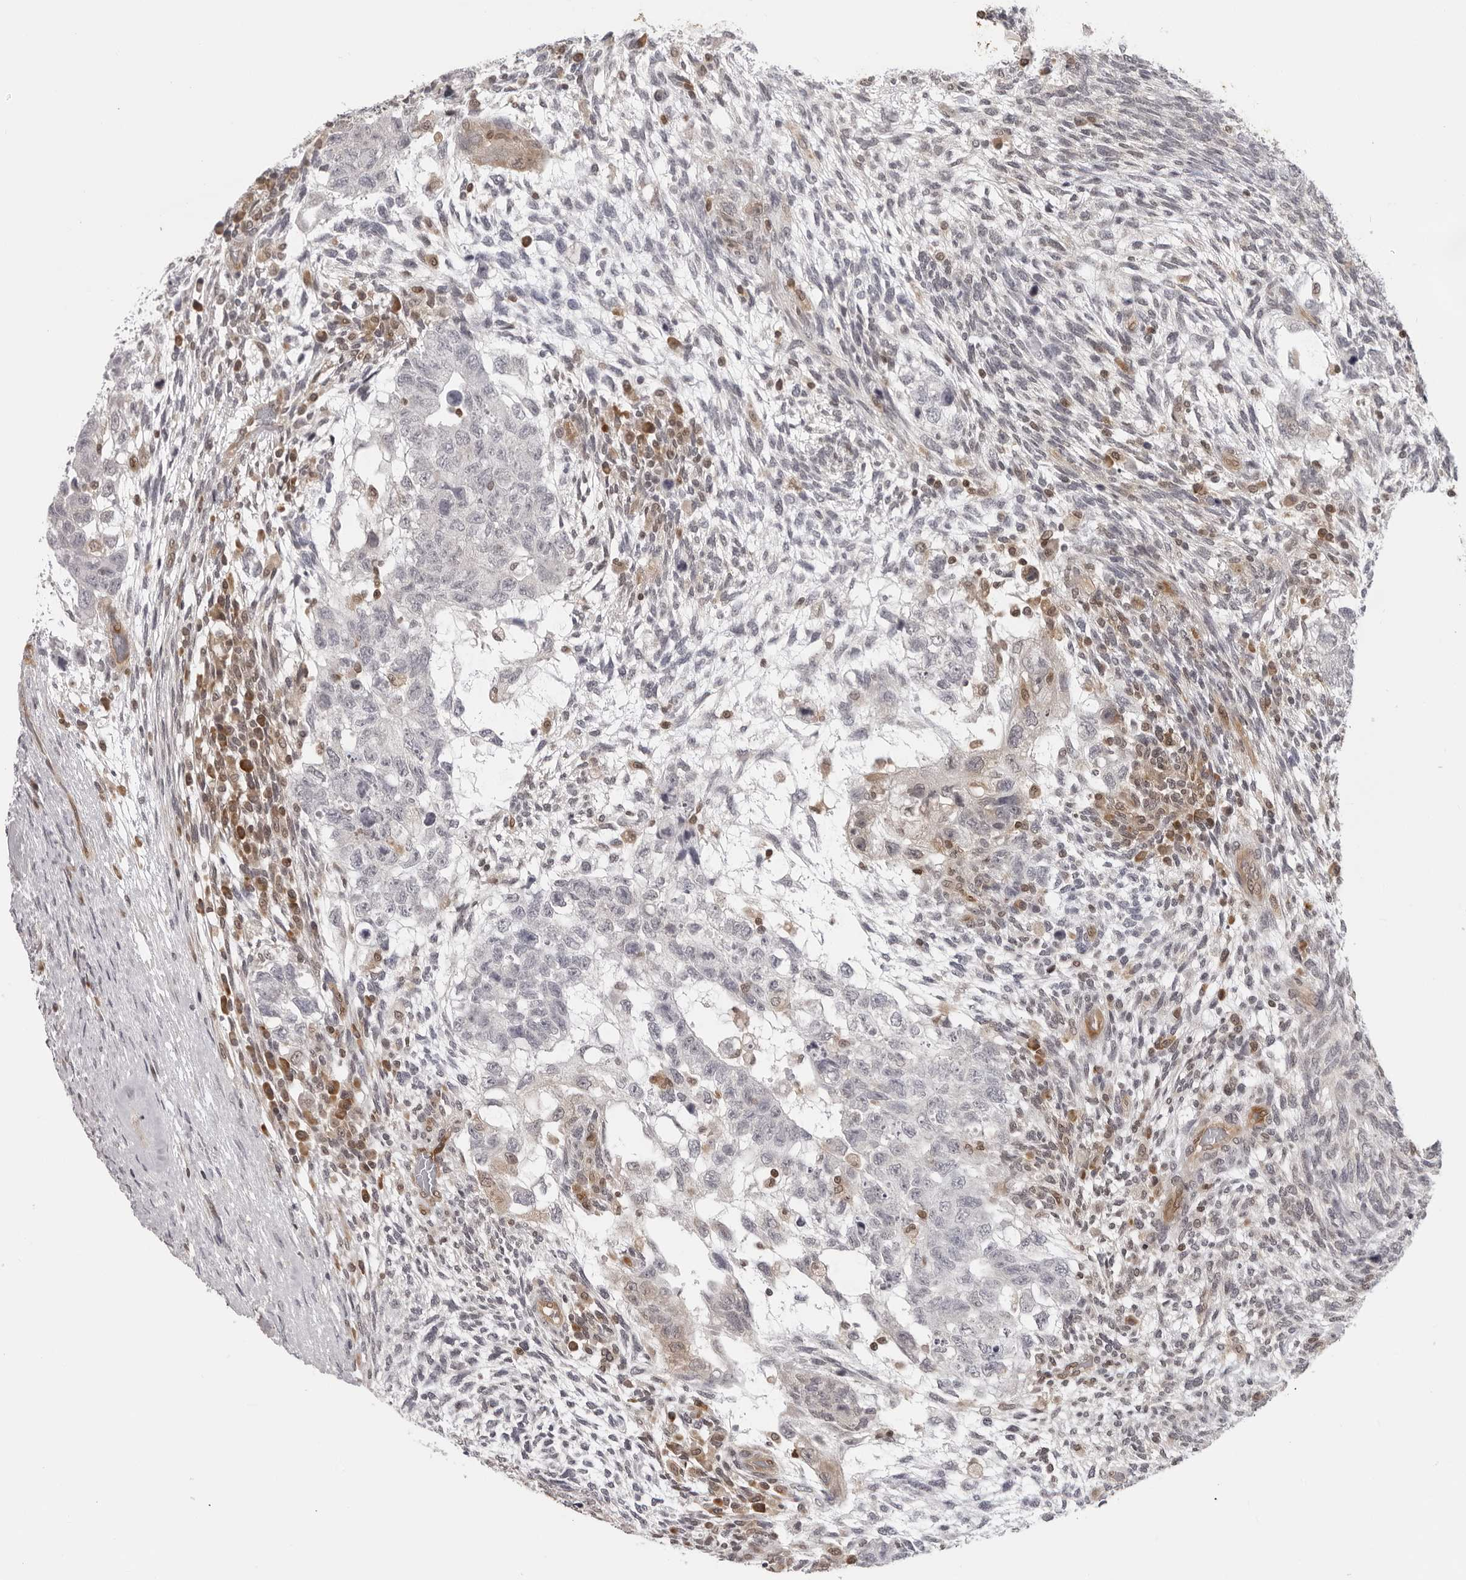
{"staining": {"intensity": "negative", "quantity": "none", "location": "none"}, "tissue": "testis cancer", "cell_type": "Tumor cells", "image_type": "cancer", "snomed": [{"axis": "morphology", "description": "Normal tissue, NOS"}, {"axis": "morphology", "description": "Carcinoma, Embryonal, NOS"}, {"axis": "topography", "description": "Testis"}], "caption": "IHC of testis embryonal carcinoma shows no staining in tumor cells.", "gene": "CASP7", "patient": {"sex": "male", "age": 36}}